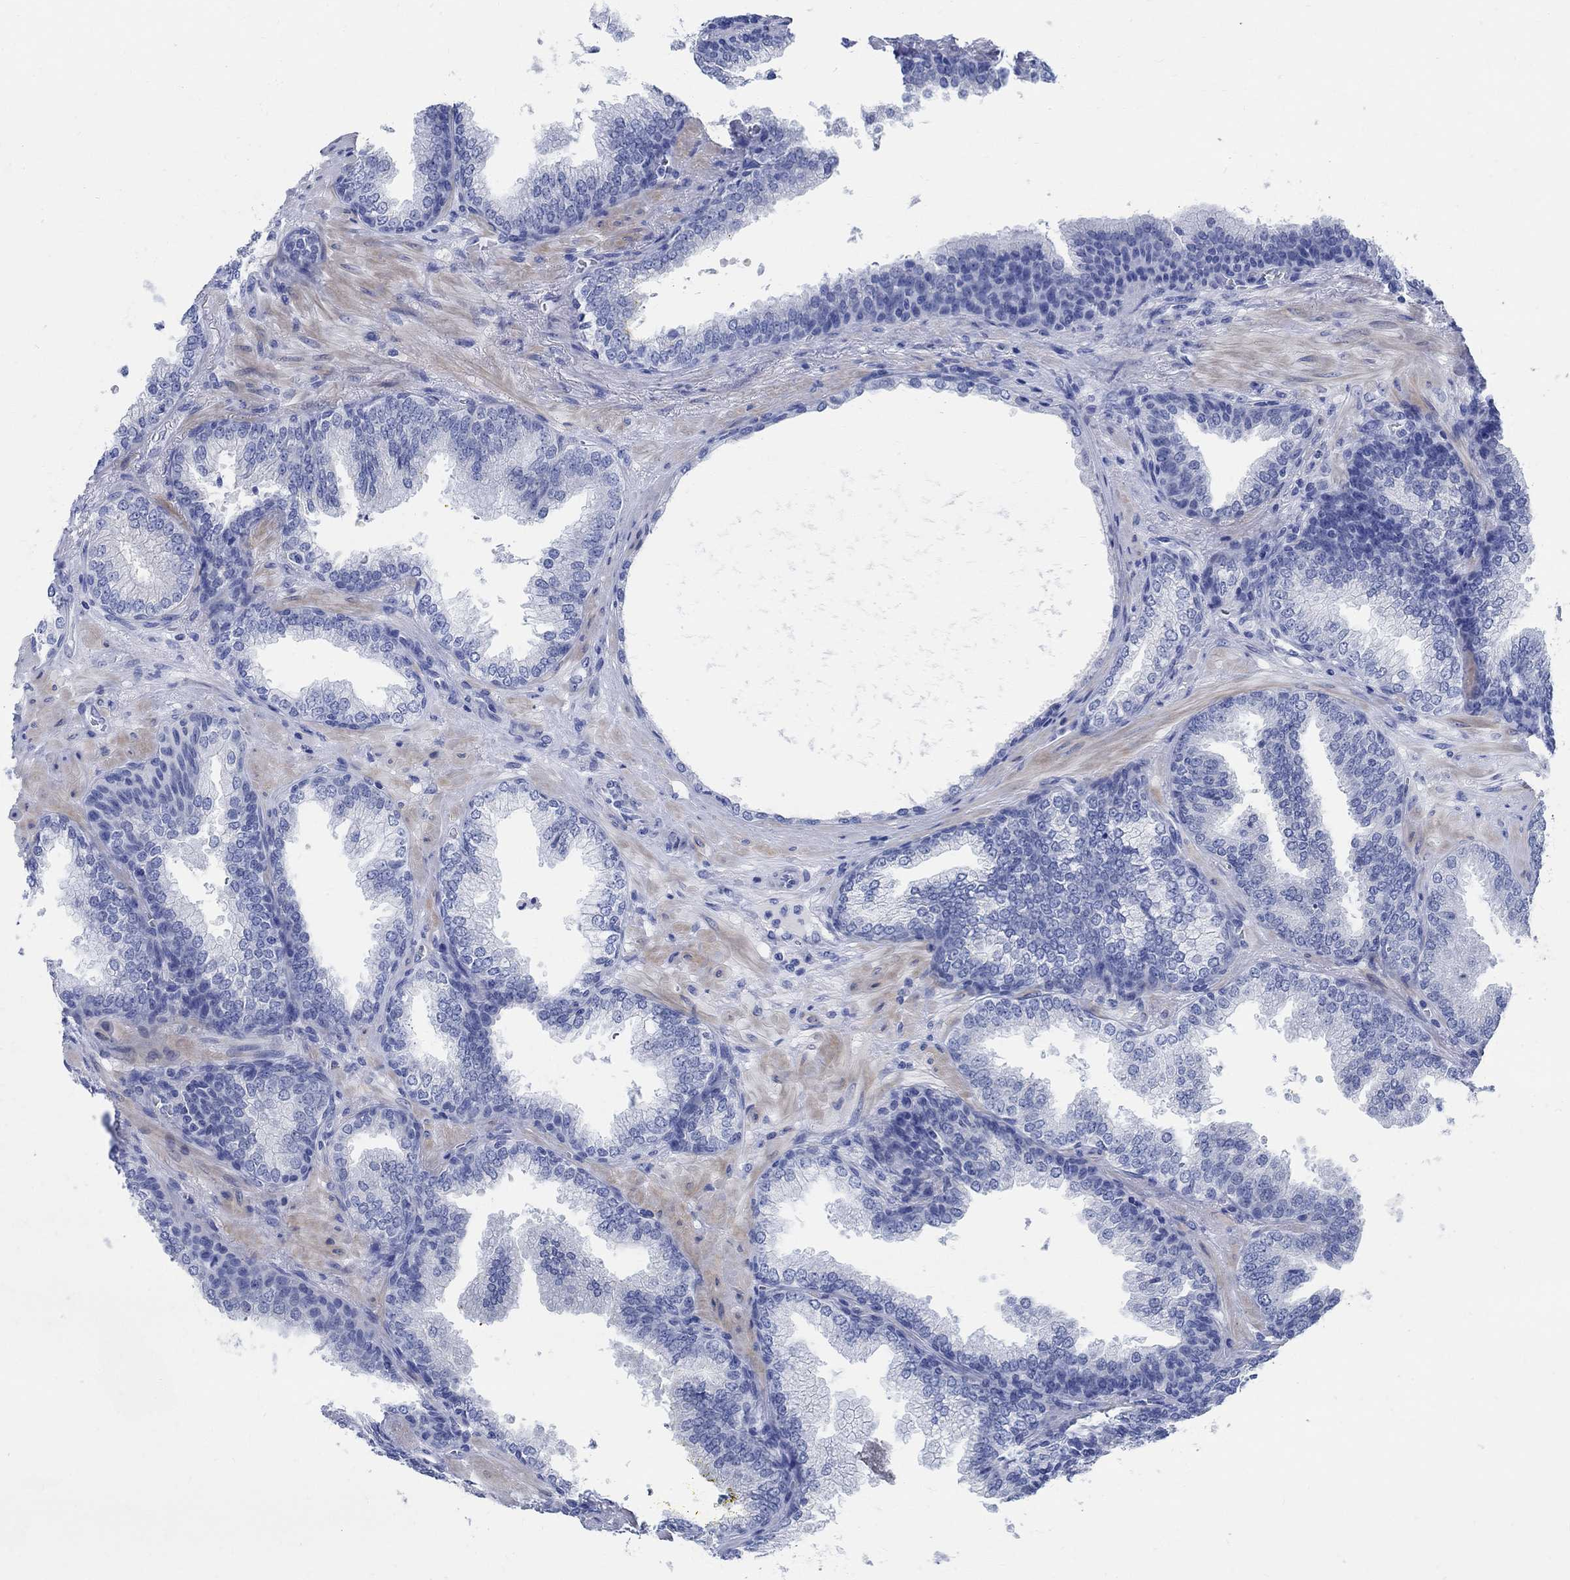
{"staining": {"intensity": "negative", "quantity": "none", "location": "none"}, "tissue": "prostate cancer", "cell_type": "Tumor cells", "image_type": "cancer", "snomed": [{"axis": "morphology", "description": "Adenocarcinoma, Low grade"}, {"axis": "topography", "description": "Prostate"}], "caption": "High magnification brightfield microscopy of prostate cancer (adenocarcinoma (low-grade)) stained with DAB (3,3'-diaminobenzidine) (brown) and counterstained with hematoxylin (blue): tumor cells show no significant positivity. The staining is performed using DAB brown chromogen with nuclei counter-stained in using hematoxylin.", "gene": "CAMK2N1", "patient": {"sex": "male", "age": 68}}